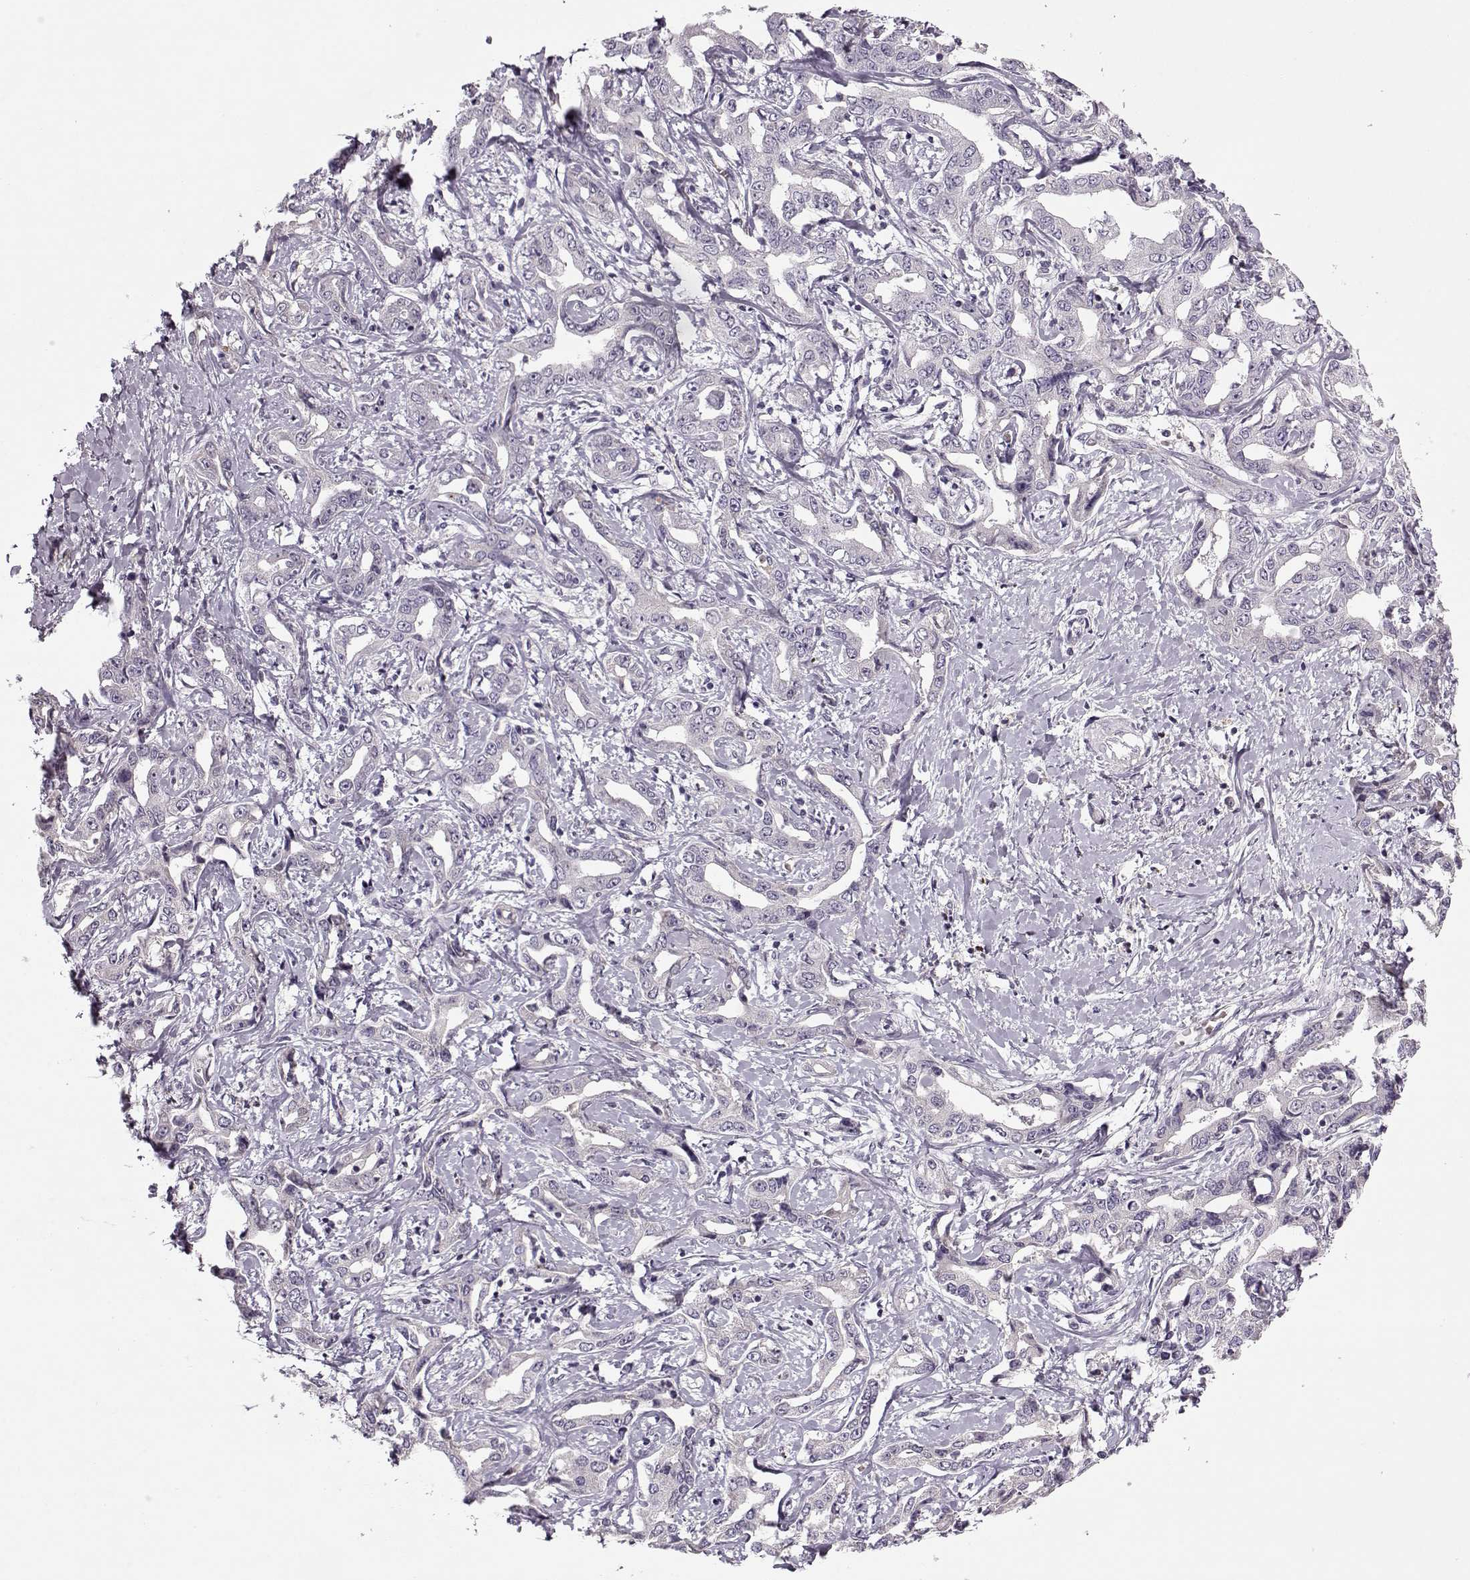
{"staining": {"intensity": "negative", "quantity": "none", "location": "none"}, "tissue": "liver cancer", "cell_type": "Tumor cells", "image_type": "cancer", "snomed": [{"axis": "morphology", "description": "Cholangiocarcinoma"}, {"axis": "topography", "description": "Liver"}], "caption": "This is an IHC micrograph of liver cancer (cholangiocarcinoma). There is no positivity in tumor cells.", "gene": "ACOT11", "patient": {"sex": "male", "age": 59}}